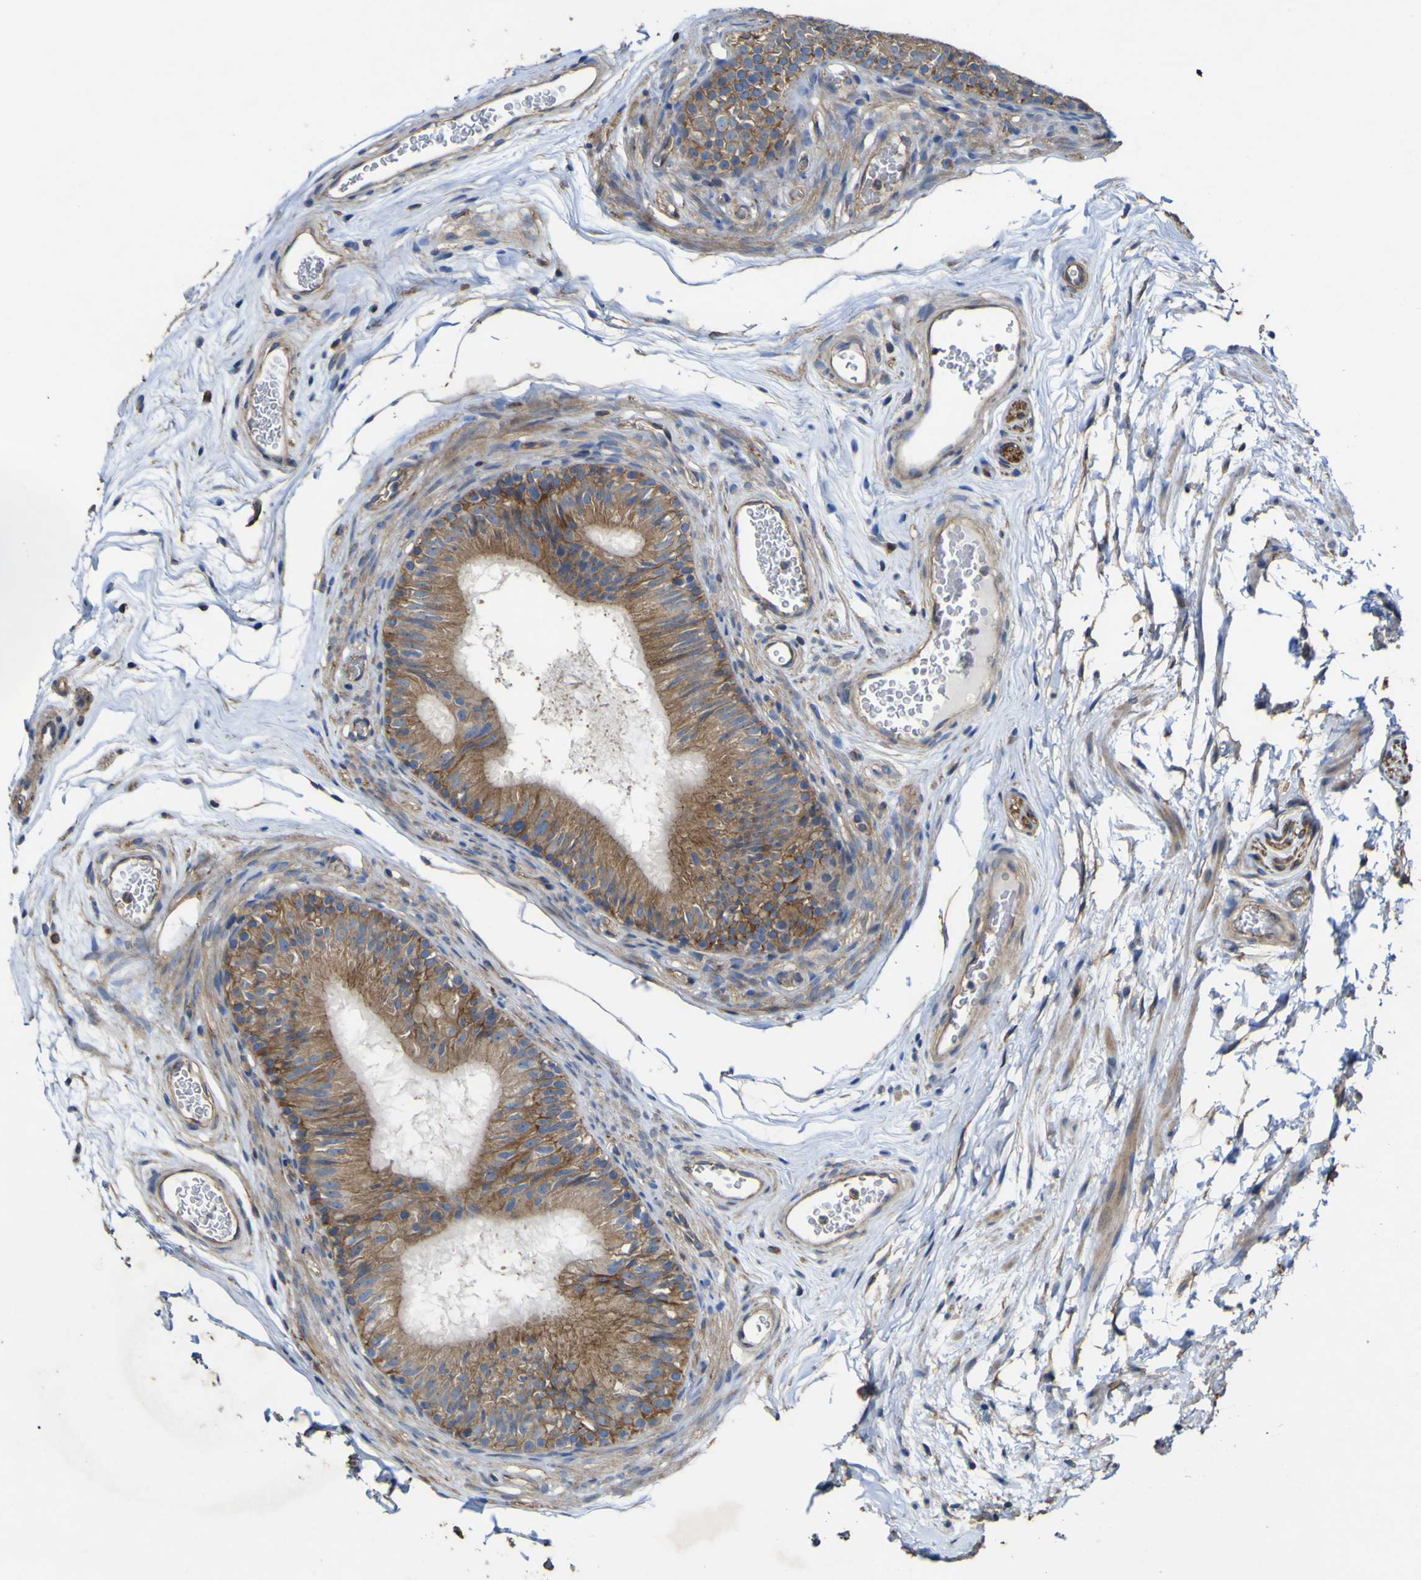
{"staining": {"intensity": "moderate", "quantity": ">75%", "location": "cytoplasmic/membranous"}, "tissue": "epididymis", "cell_type": "Glandular cells", "image_type": "normal", "snomed": [{"axis": "morphology", "description": "Normal tissue, NOS"}, {"axis": "topography", "description": "Epididymis"}], "caption": "This is an image of immunohistochemistry (IHC) staining of benign epididymis, which shows moderate staining in the cytoplasmic/membranous of glandular cells.", "gene": "TNFSF15", "patient": {"sex": "male", "age": 36}}